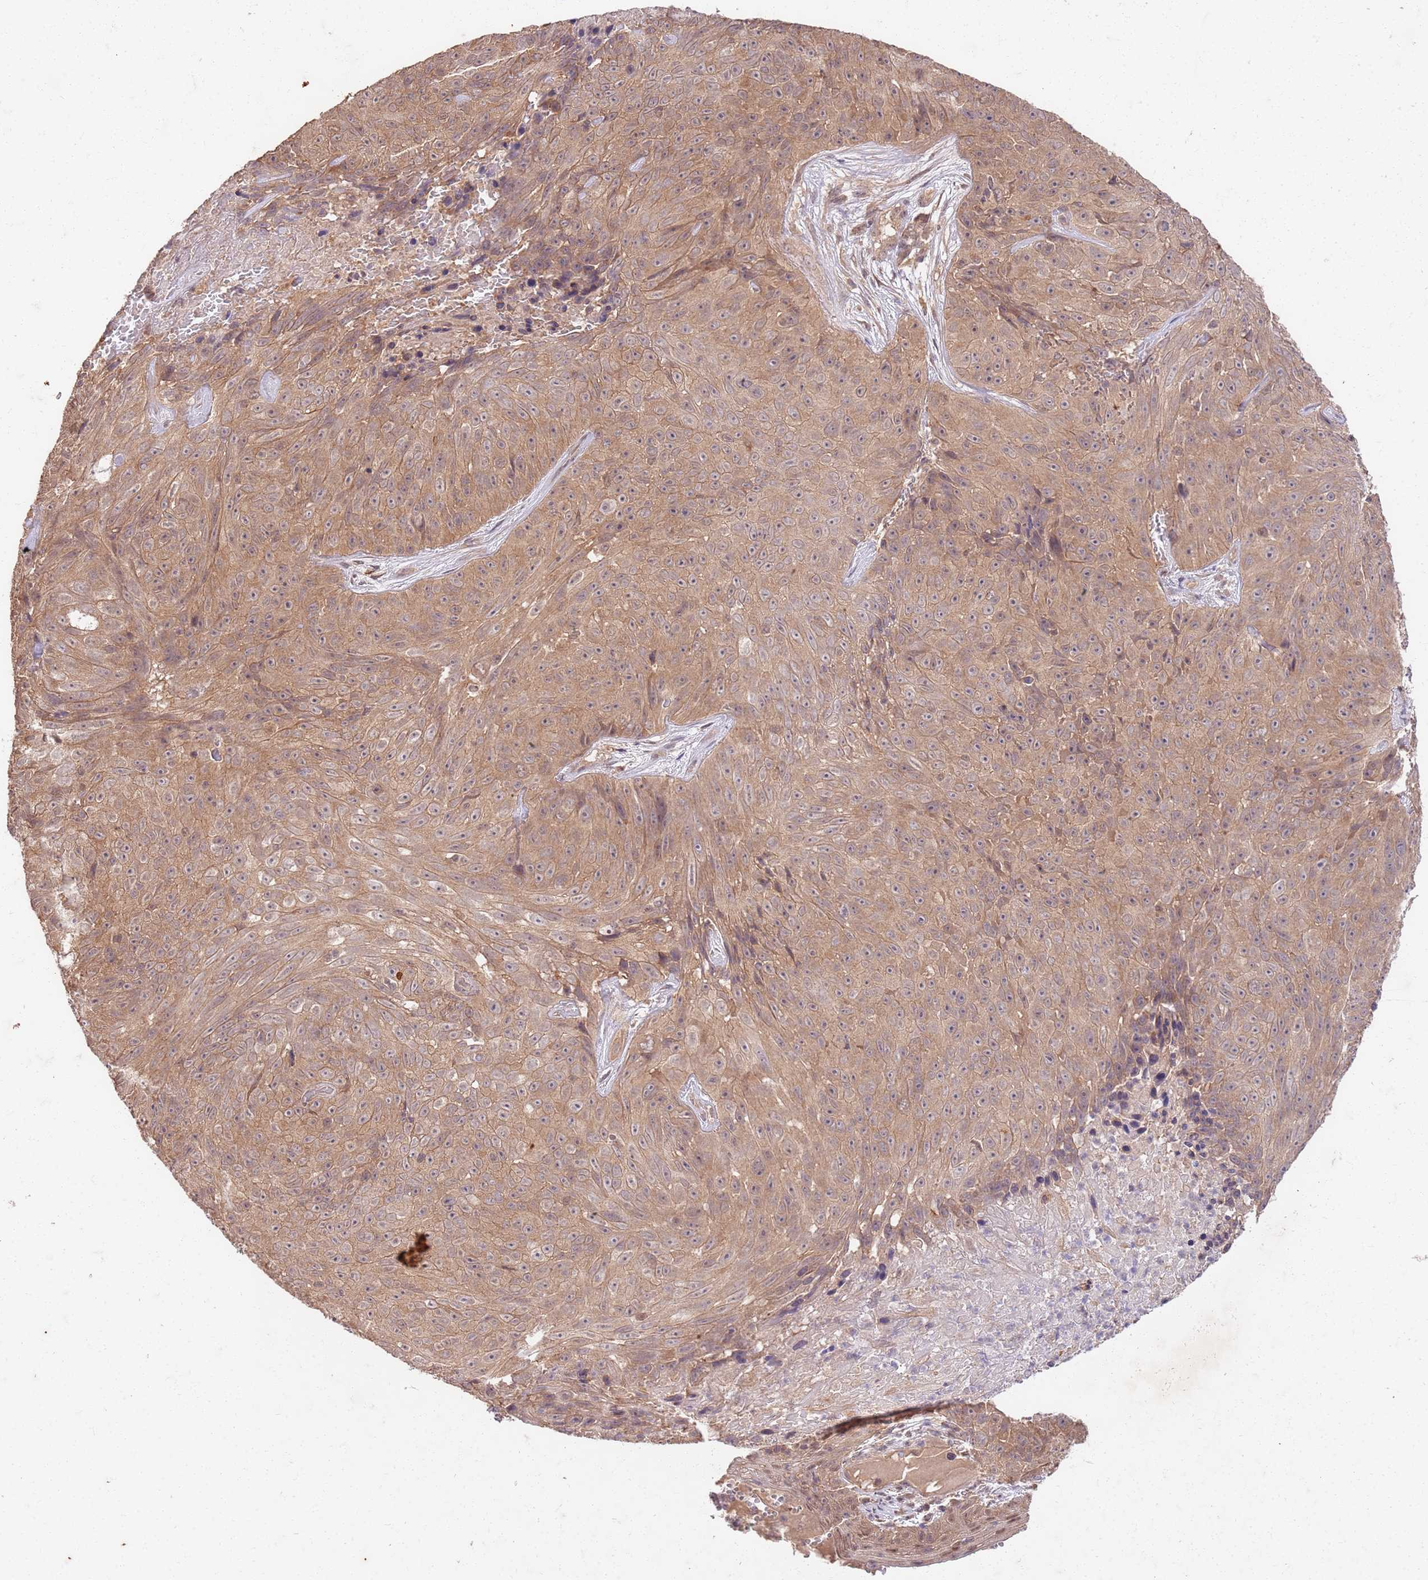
{"staining": {"intensity": "weak", "quantity": ">75%", "location": "cytoplasmic/membranous"}, "tissue": "skin cancer", "cell_type": "Tumor cells", "image_type": "cancer", "snomed": [{"axis": "morphology", "description": "Squamous cell carcinoma, NOS"}, {"axis": "topography", "description": "Skin"}], "caption": "Protein staining of skin cancer (squamous cell carcinoma) tissue displays weak cytoplasmic/membranous expression in about >75% of tumor cells.", "gene": "UBE3A", "patient": {"sex": "female", "age": 87}}